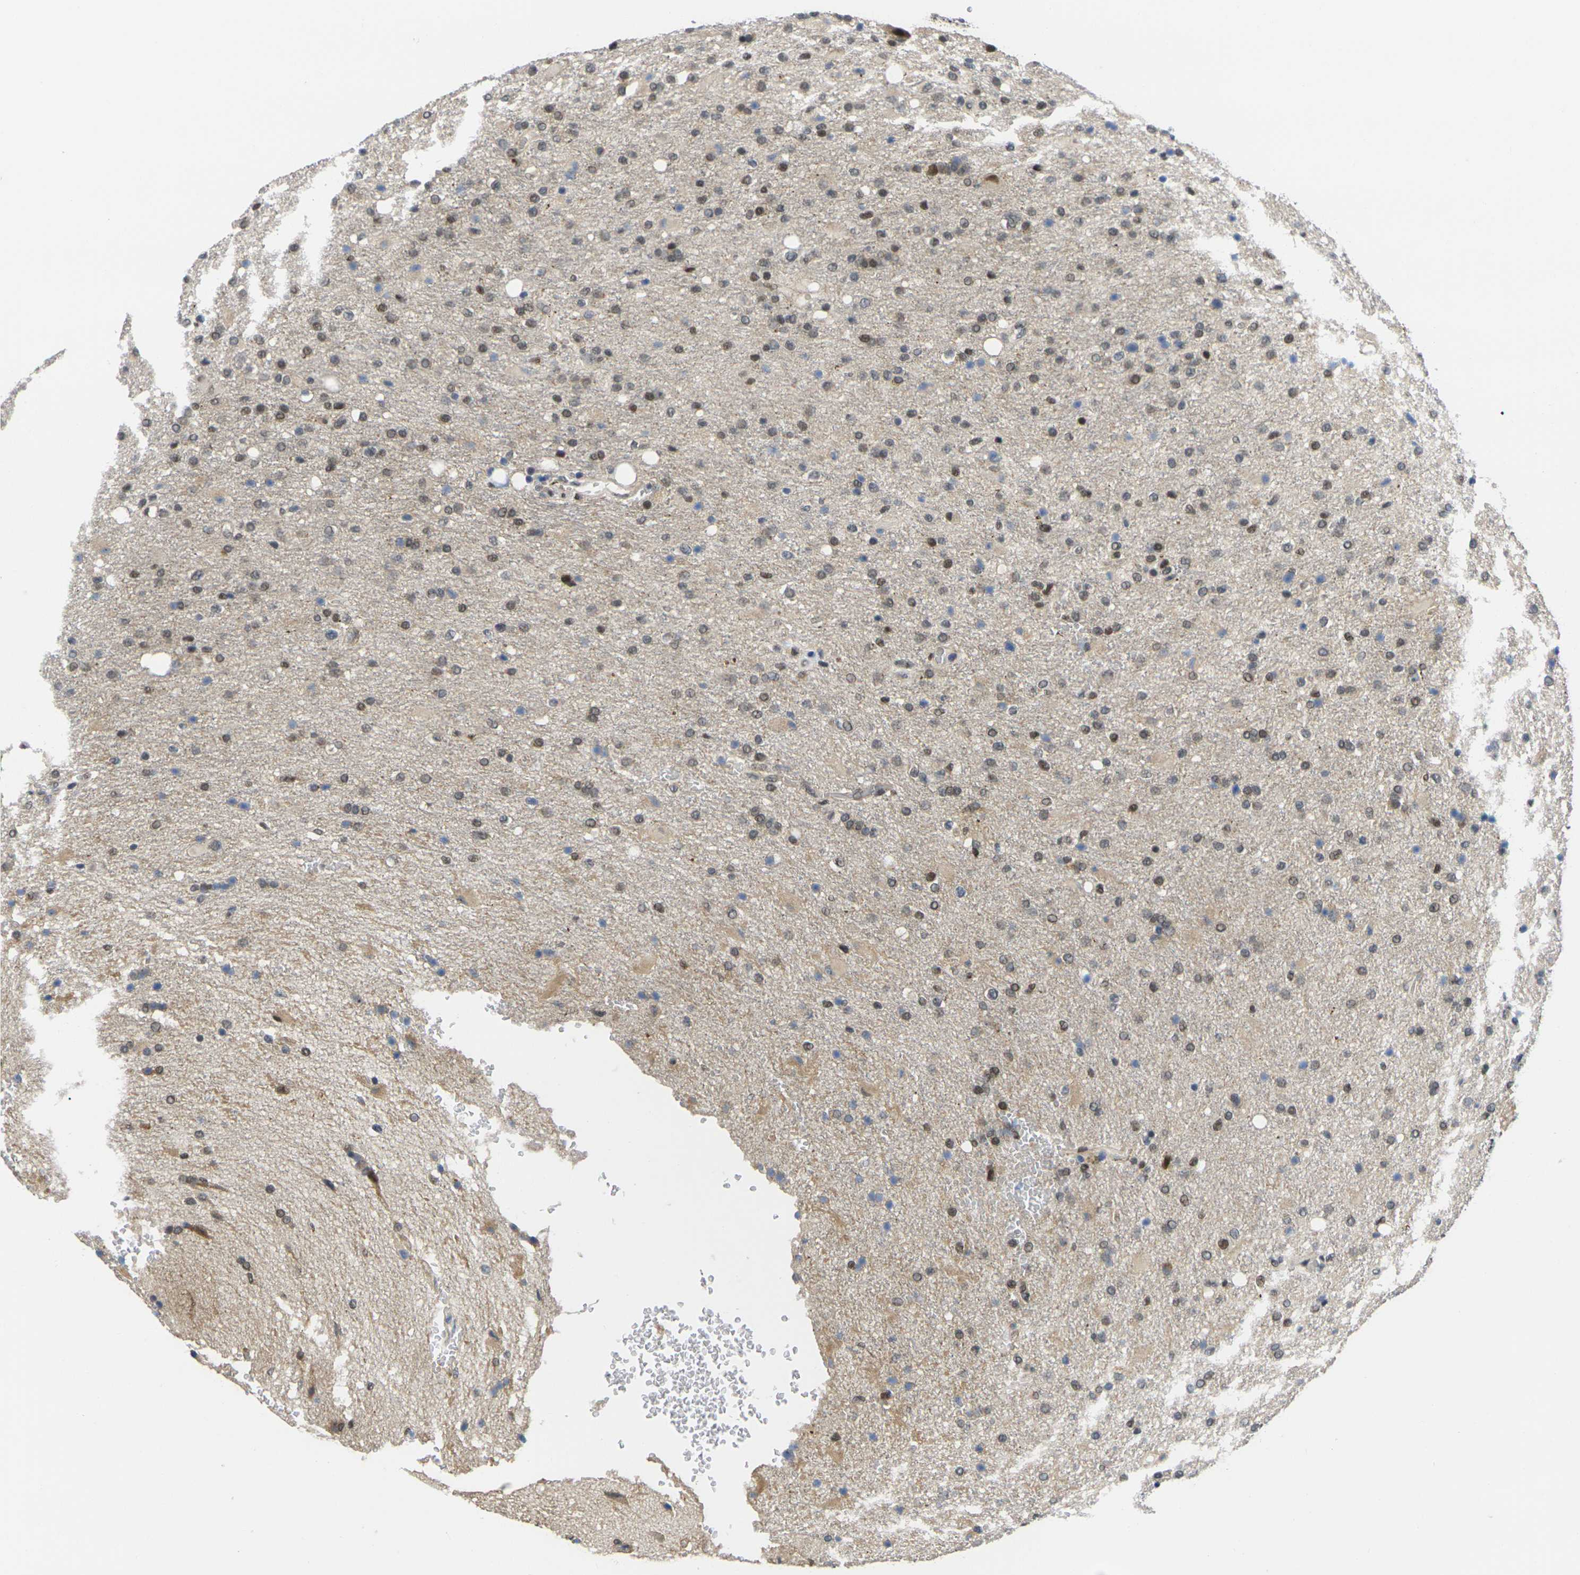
{"staining": {"intensity": "moderate", "quantity": "25%-75%", "location": "nuclear"}, "tissue": "glioma", "cell_type": "Tumor cells", "image_type": "cancer", "snomed": [{"axis": "morphology", "description": "Glioma, malignant, High grade"}, {"axis": "topography", "description": "Brain"}], "caption": "Human high-grade glioma (malignant) stained with a brown dye reveals moderate nuclear positive expression in about 25%-75% of tumor cells.", "gene": "RBM7", "patient": {"sex": "male", "age": 71}}